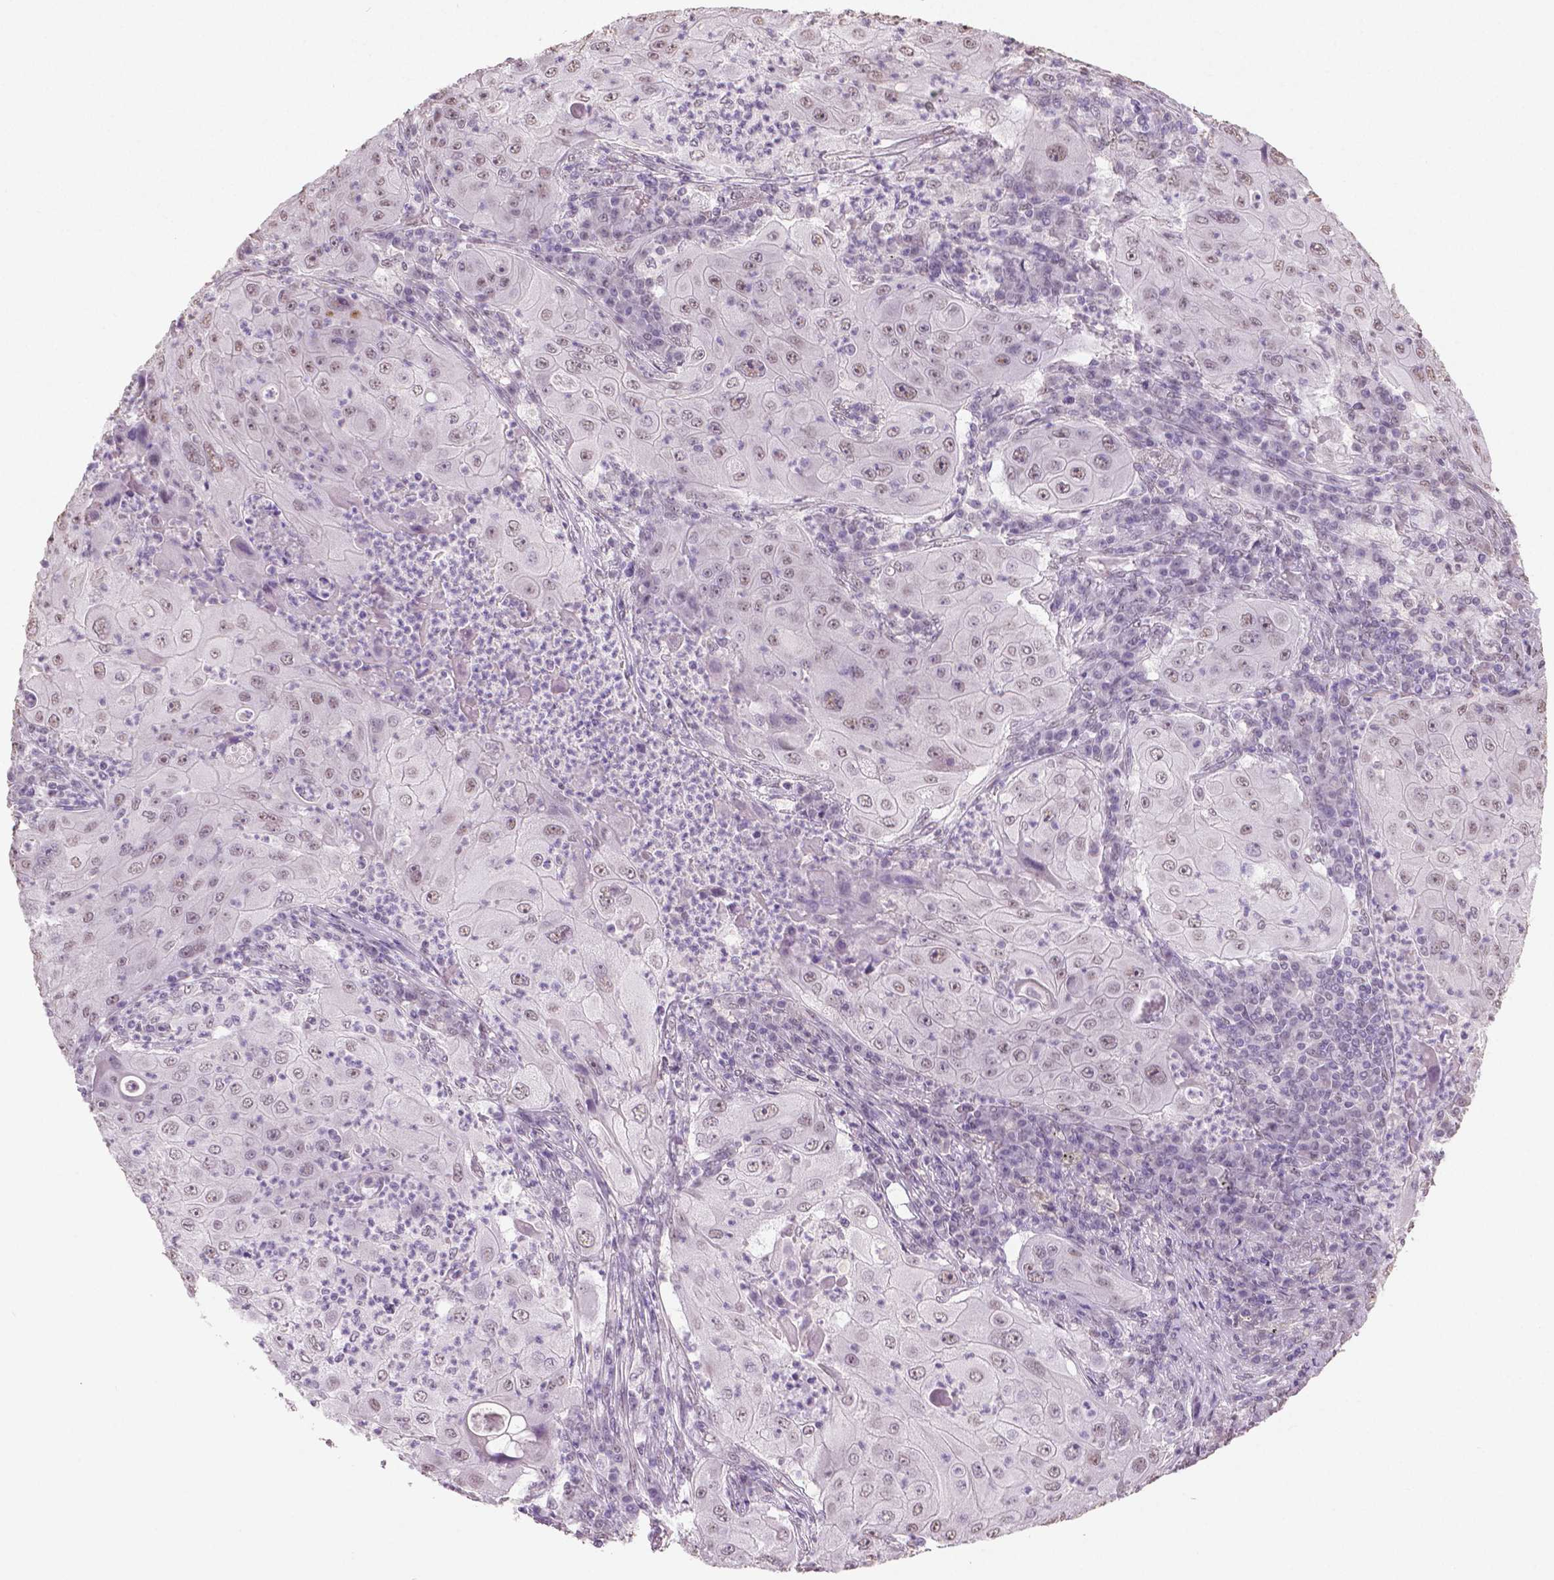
{"staining": {"intensity": "negative", "quantity": "none", "location": "none"}, "tissue": "lung cancer", "cell_type": "Tumor cells", "image_type": "cancer", "snomed": [{"axis": "morphology", "description": "Squamous cell carcinoma, NOS"}, {"axis": "topography", "description": "Lung"}], "caption": "Immunohistochemistry (IHC) micrograph of human squamous cell carcinoma (lung) stained for a protein (brown), which exhibits no expression in tumor cells. (DAB immunohistochemistry (IHC), high magnification).", "gene": "IGF2BP1", "patient": {"sex": "female", "age": 59}}